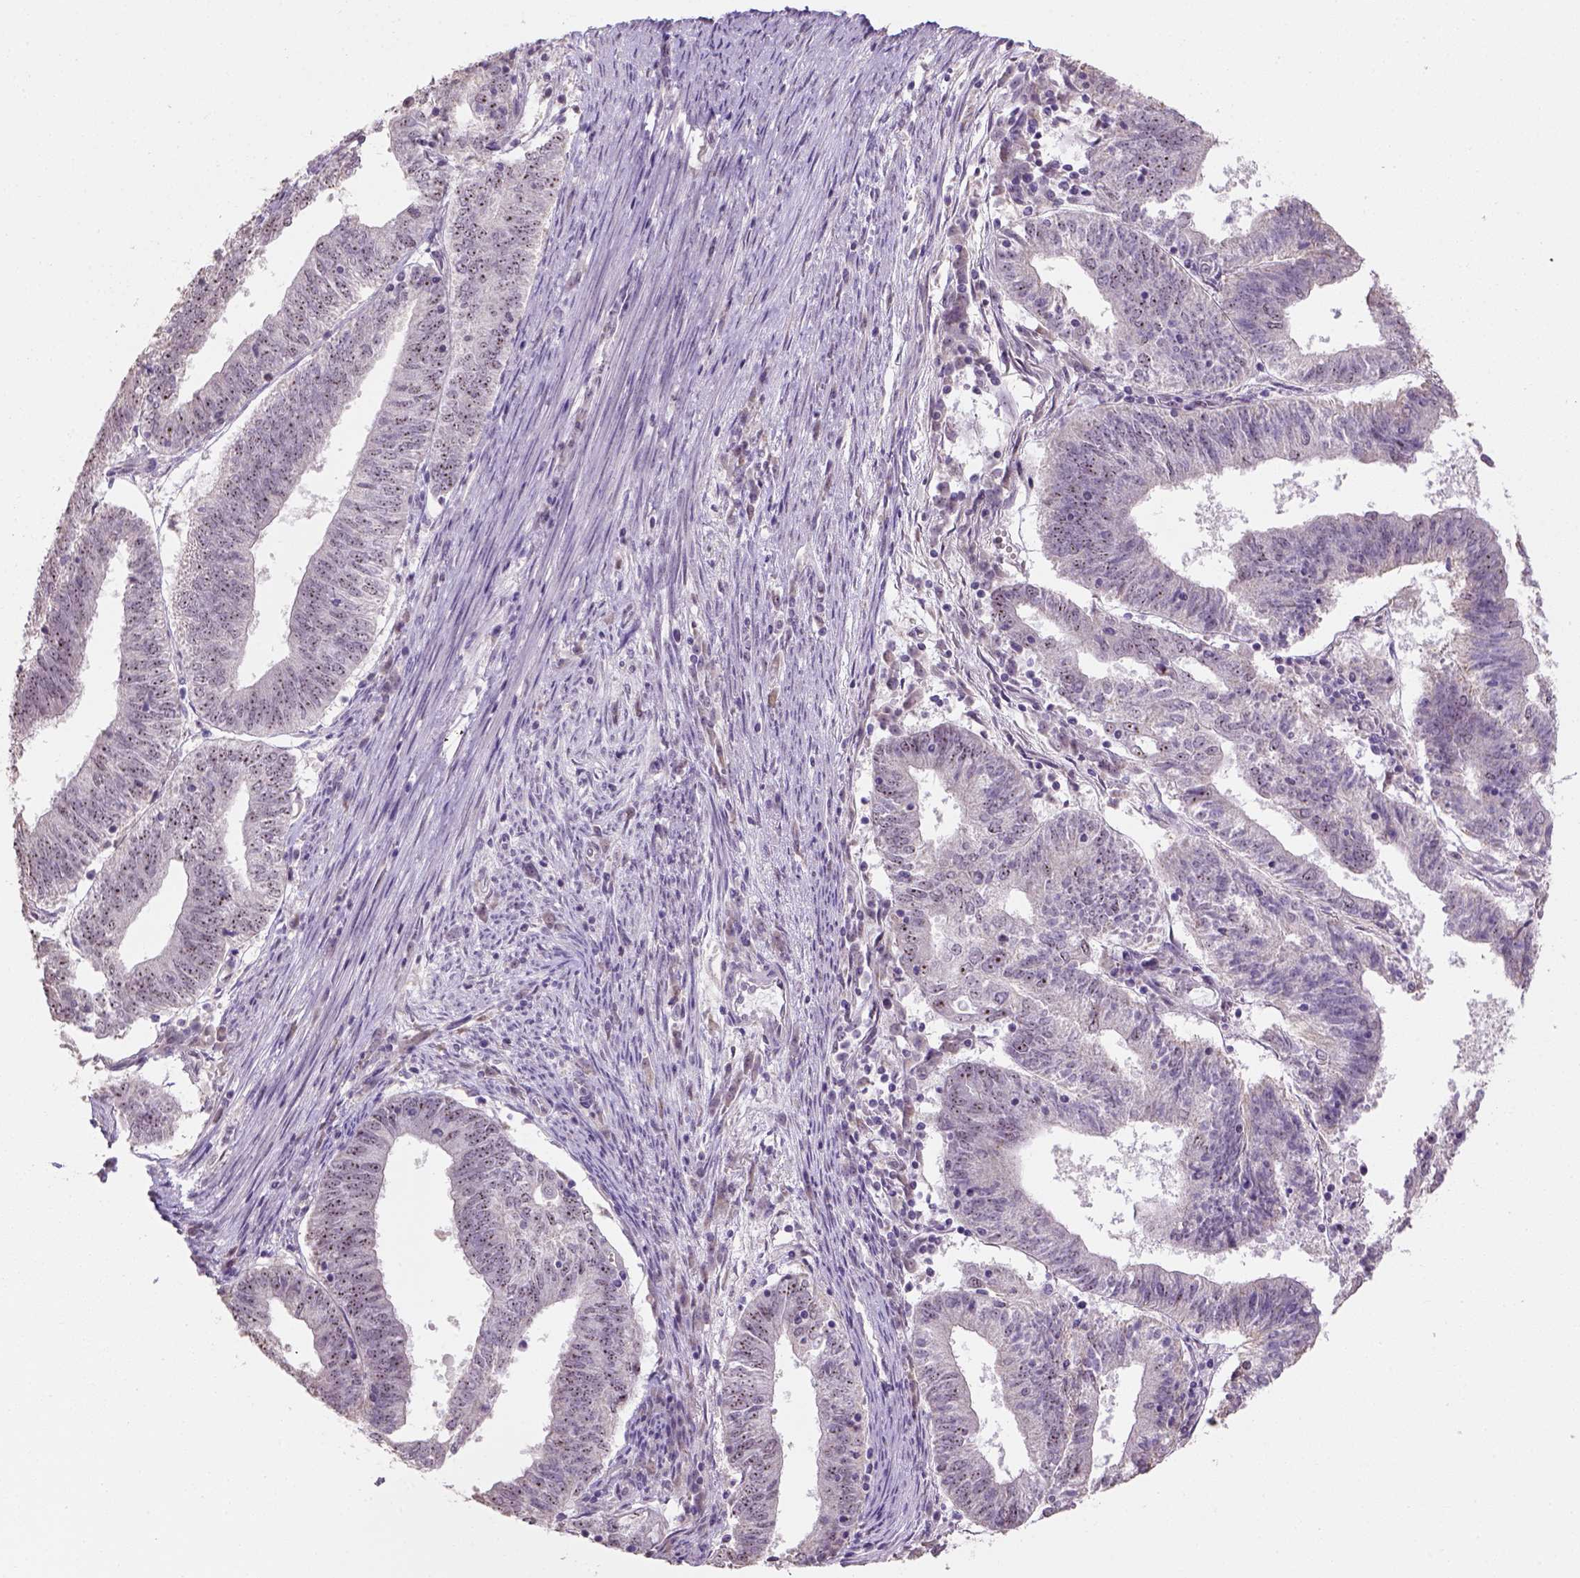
{"staining": {"intensity": "negative", "quantity": "none", "location": "none"}, "tissue": "endometrial cancer", "cell_type": "Tumor cells", "image_type": "cancer", "snomed": [{"axis": "morphology", "description": "Adenocarcinoma, NOS"}, {"axis": "topography", "description": "Endometrium"}], "caption": "IHC histopathology image of neoplastic tissue: human adenocarcinoma (endometrial) stained with DAB (3,3'-diaminobenzidine) demonstrates no significant protein staining in tumor cells.", "gene": "DDX50", "patient": {"sex": "female", "age": 82}}